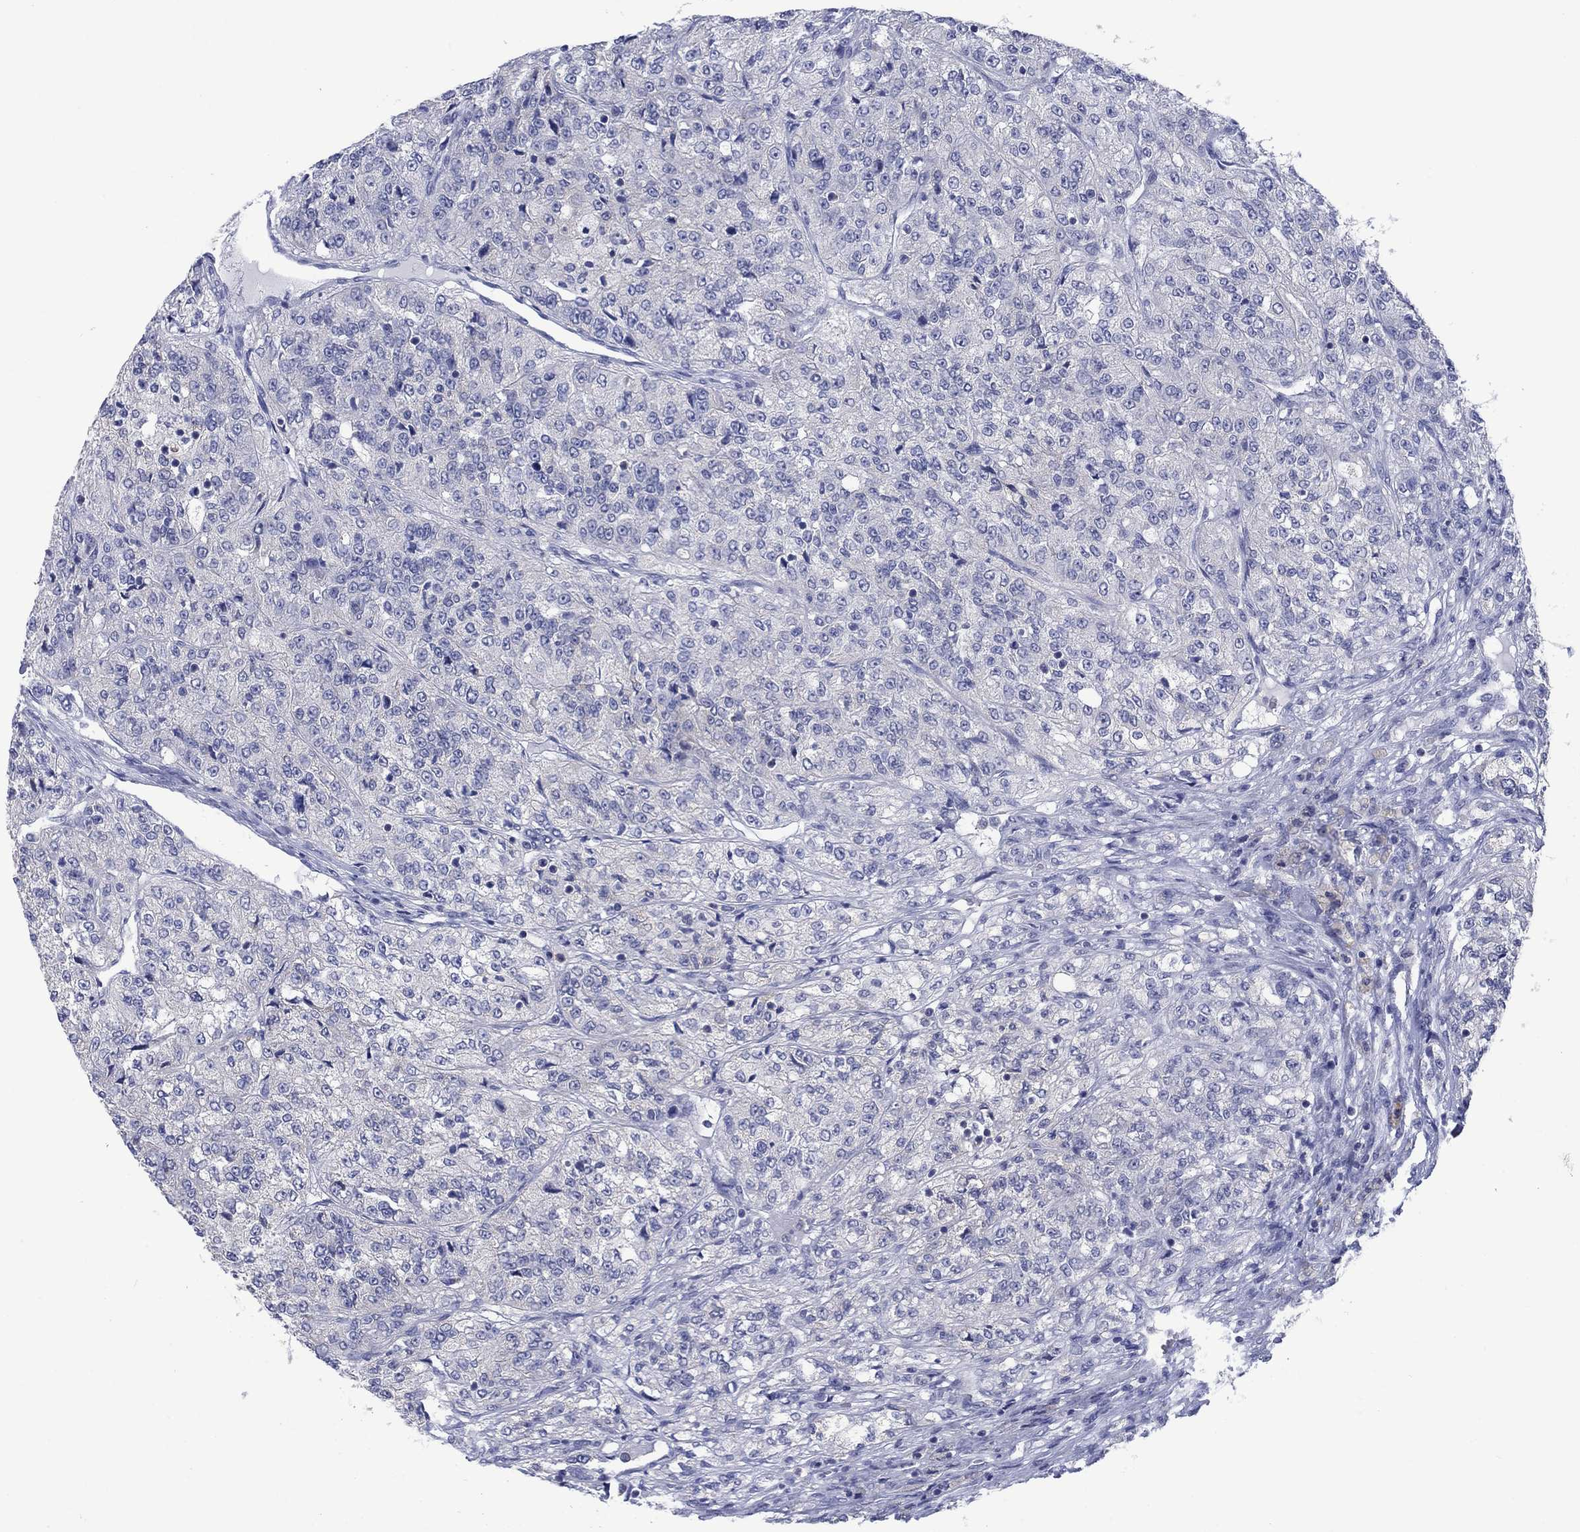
{"staining": {"intensity": "negative", "quantity": "none", "location": "none"}, "tissue": "renal cancer", "cell_type": "Tumor cells", "image_type": "cancer", "snomed": [{"axis": "morphology", "description": "Adenocarcinoma, NOS"}, {"axis": "topography", "description": "Kidney"}], "caption": "This is an immunohistochemistry image of human renal cancer. There is no positivity in tumor cells.", "gene": "FER1L6", "patient": {"sex": "female", "age": 63}}